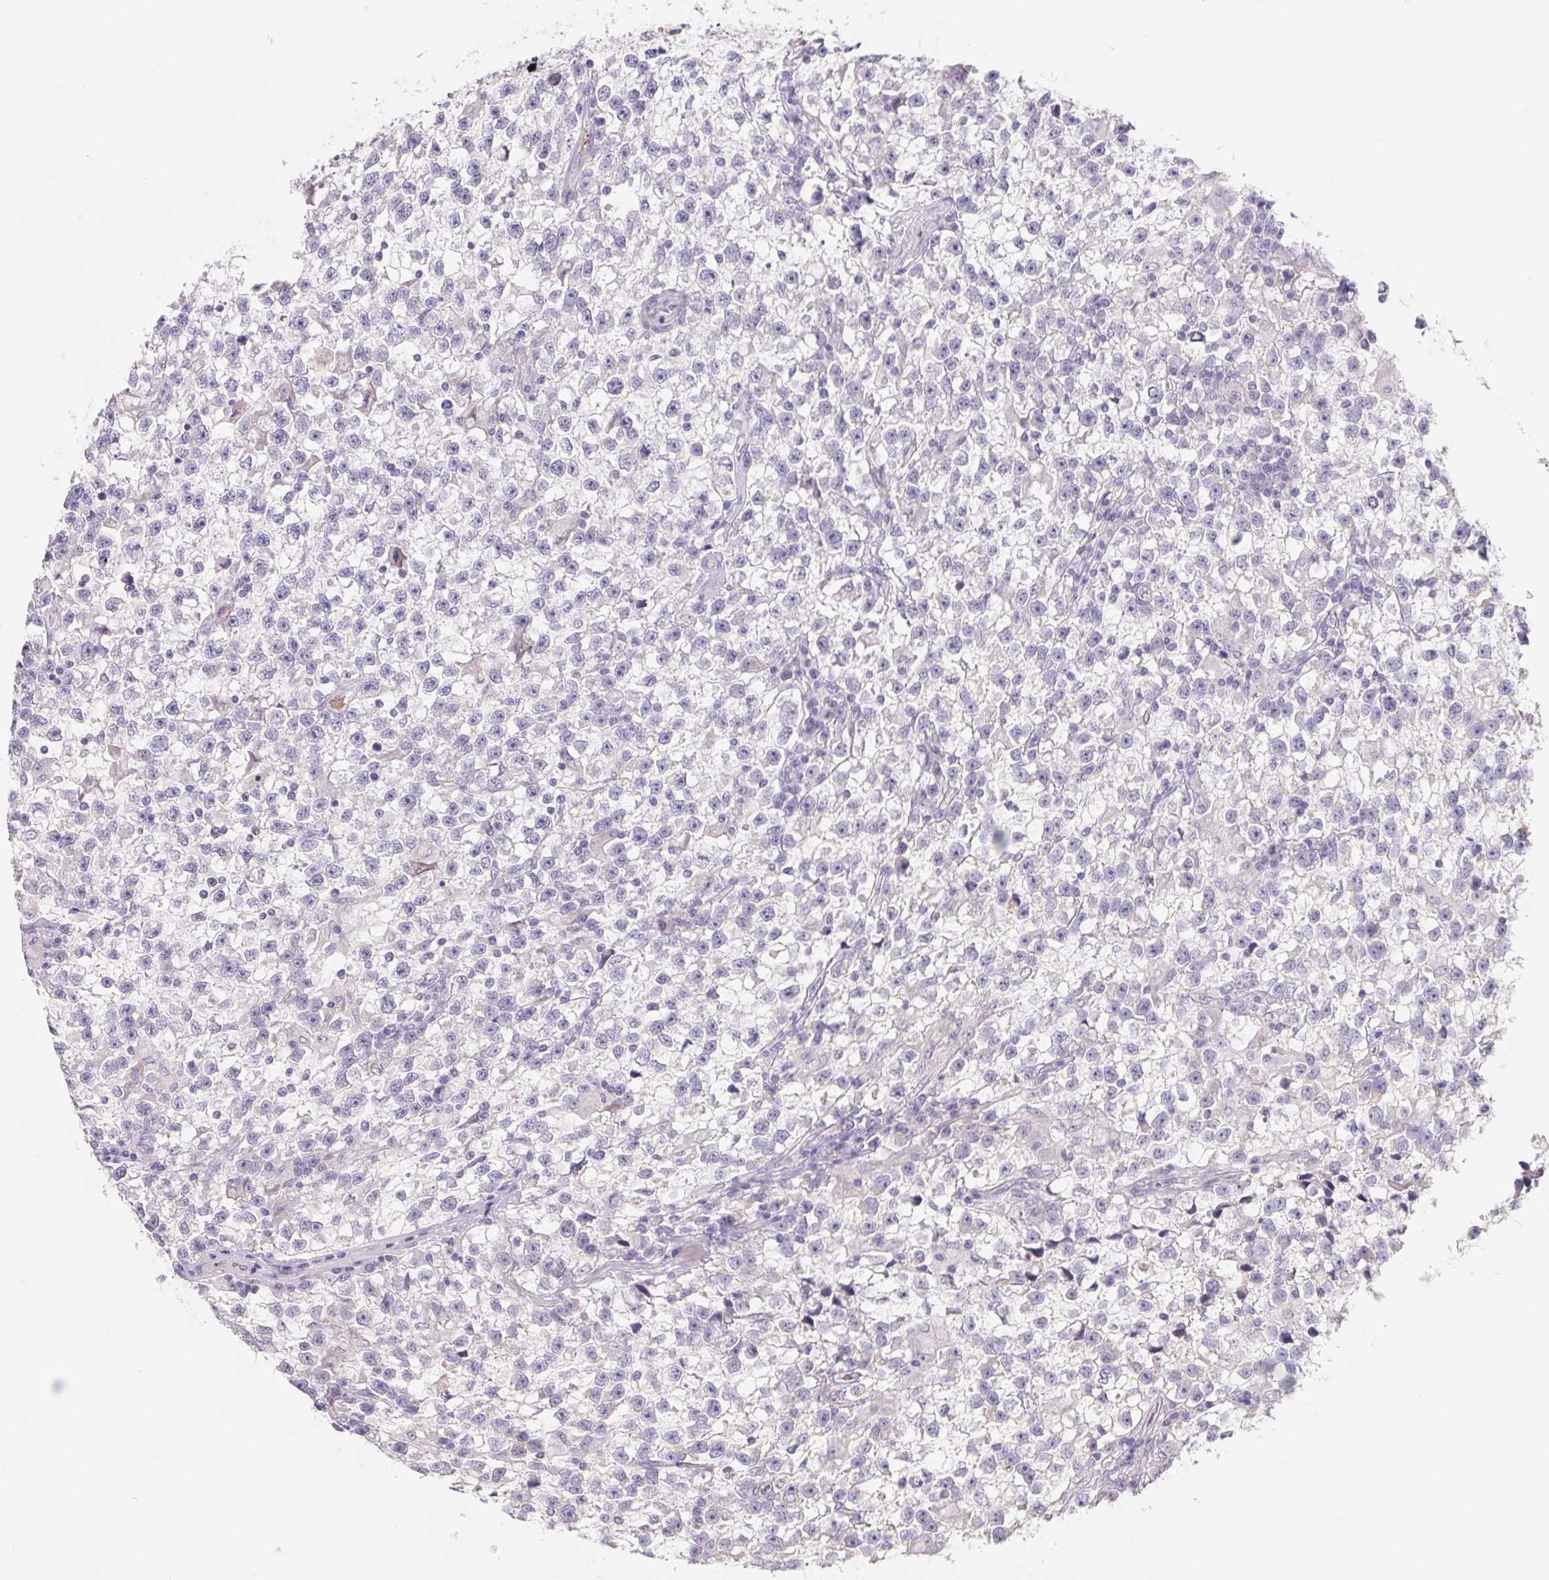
{"staining": {"intensity": "negative", "quantity": "none", "location": "none"}, "tissue": "testis cancer", "cell_type": "Tumor cells", "image_type": "cancer", "snomed": [{"axis": "morphology", "description": "Seminoma, NOS"}, {"axis": "topography", "description": "Testis"}], "caption": "Tumor cells are negative for protein expression in human testis cancer.", "gene": "LPA", "patient": {"sex": "male", "age": 31}}